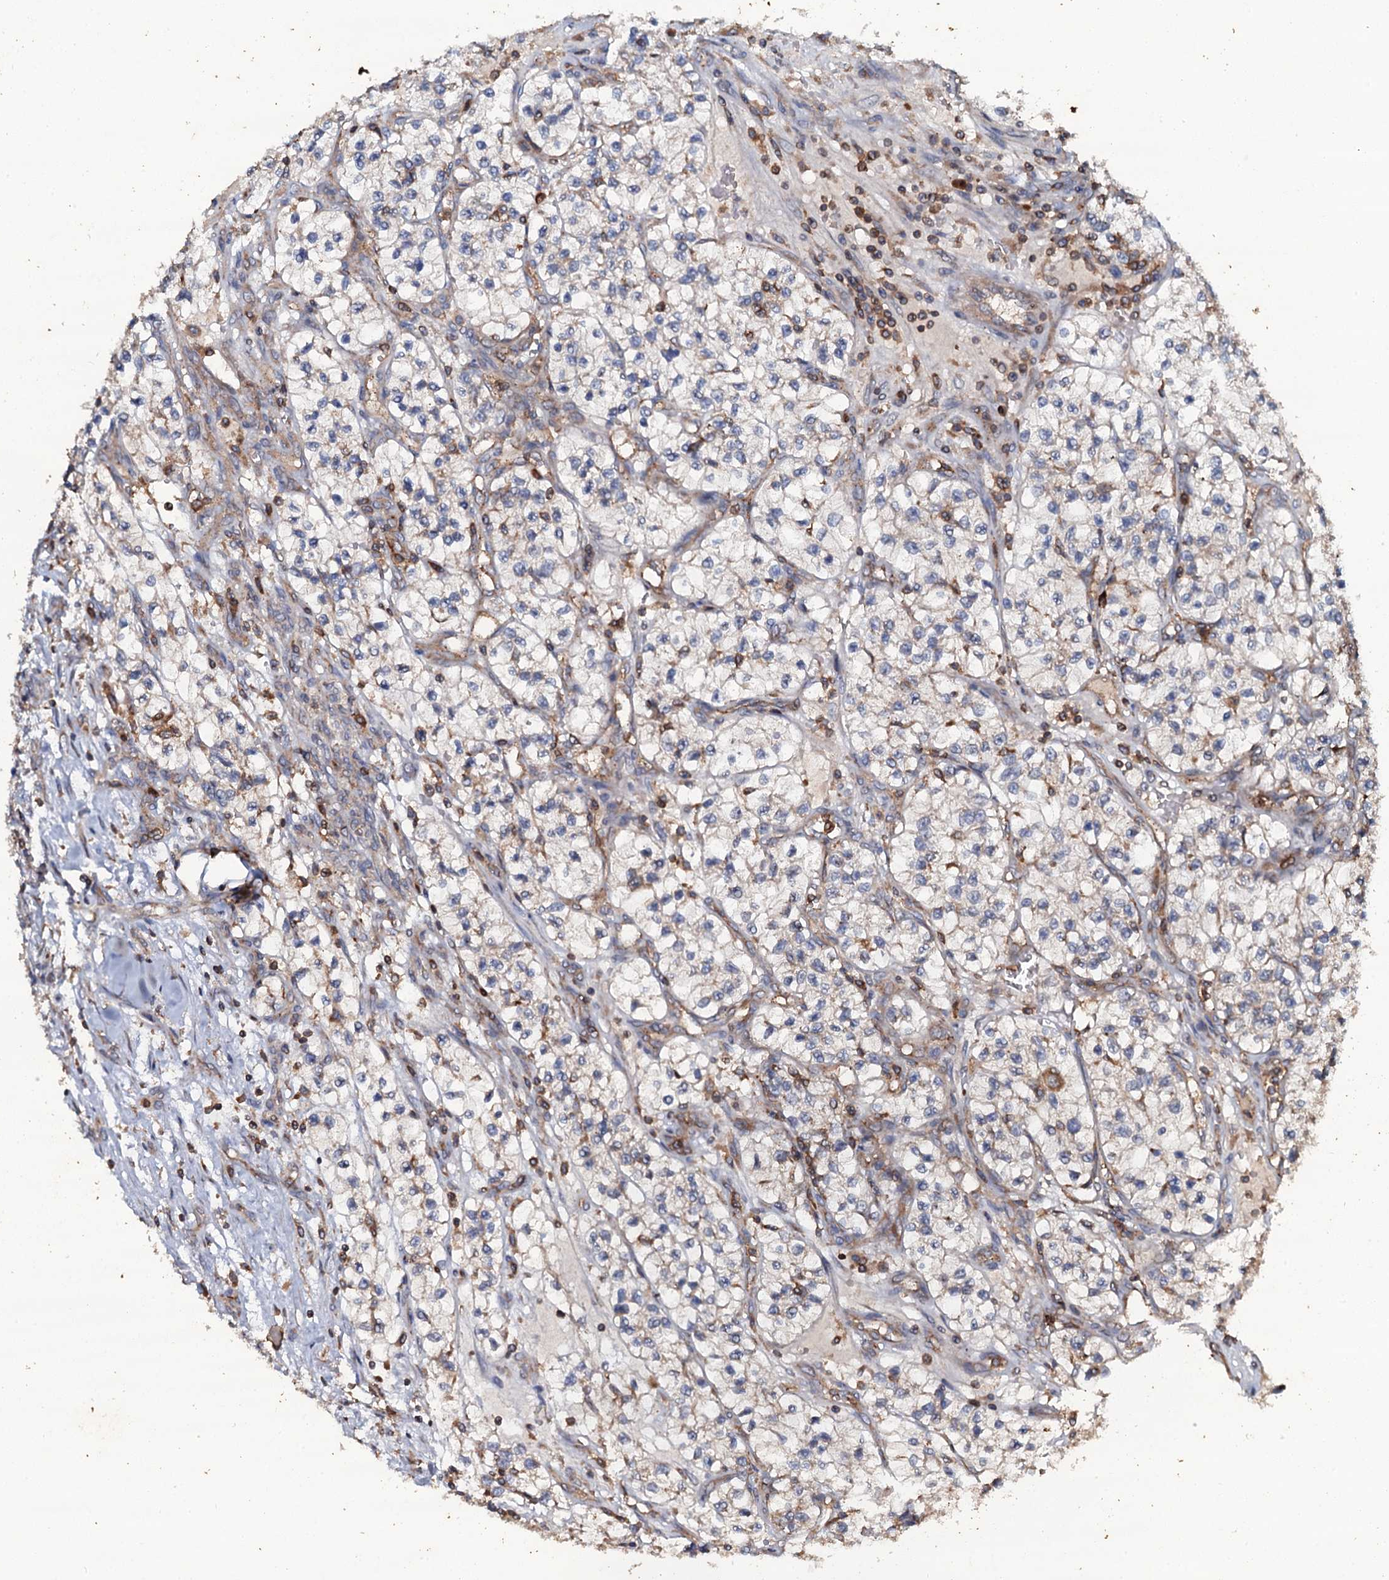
{"staining": {"intensity": "weak", "quantity": "<25%", "location": "cytoplasmic/membranous"}, "tissue": "renal cancer", "cell_type": "Tumor cells", "image_type": "cancer", "snomed": [{"axis": "morphology", "description": "Adenocarcinoma, NOS"}, {"axis": "topography", "description": "Kidney"}], "caption": "Image shows no protein expression in tumor cells of renal adenocarcinoma tissue.", "gene": "GRK2", "patient": {"sex": "female", "age": 57}}